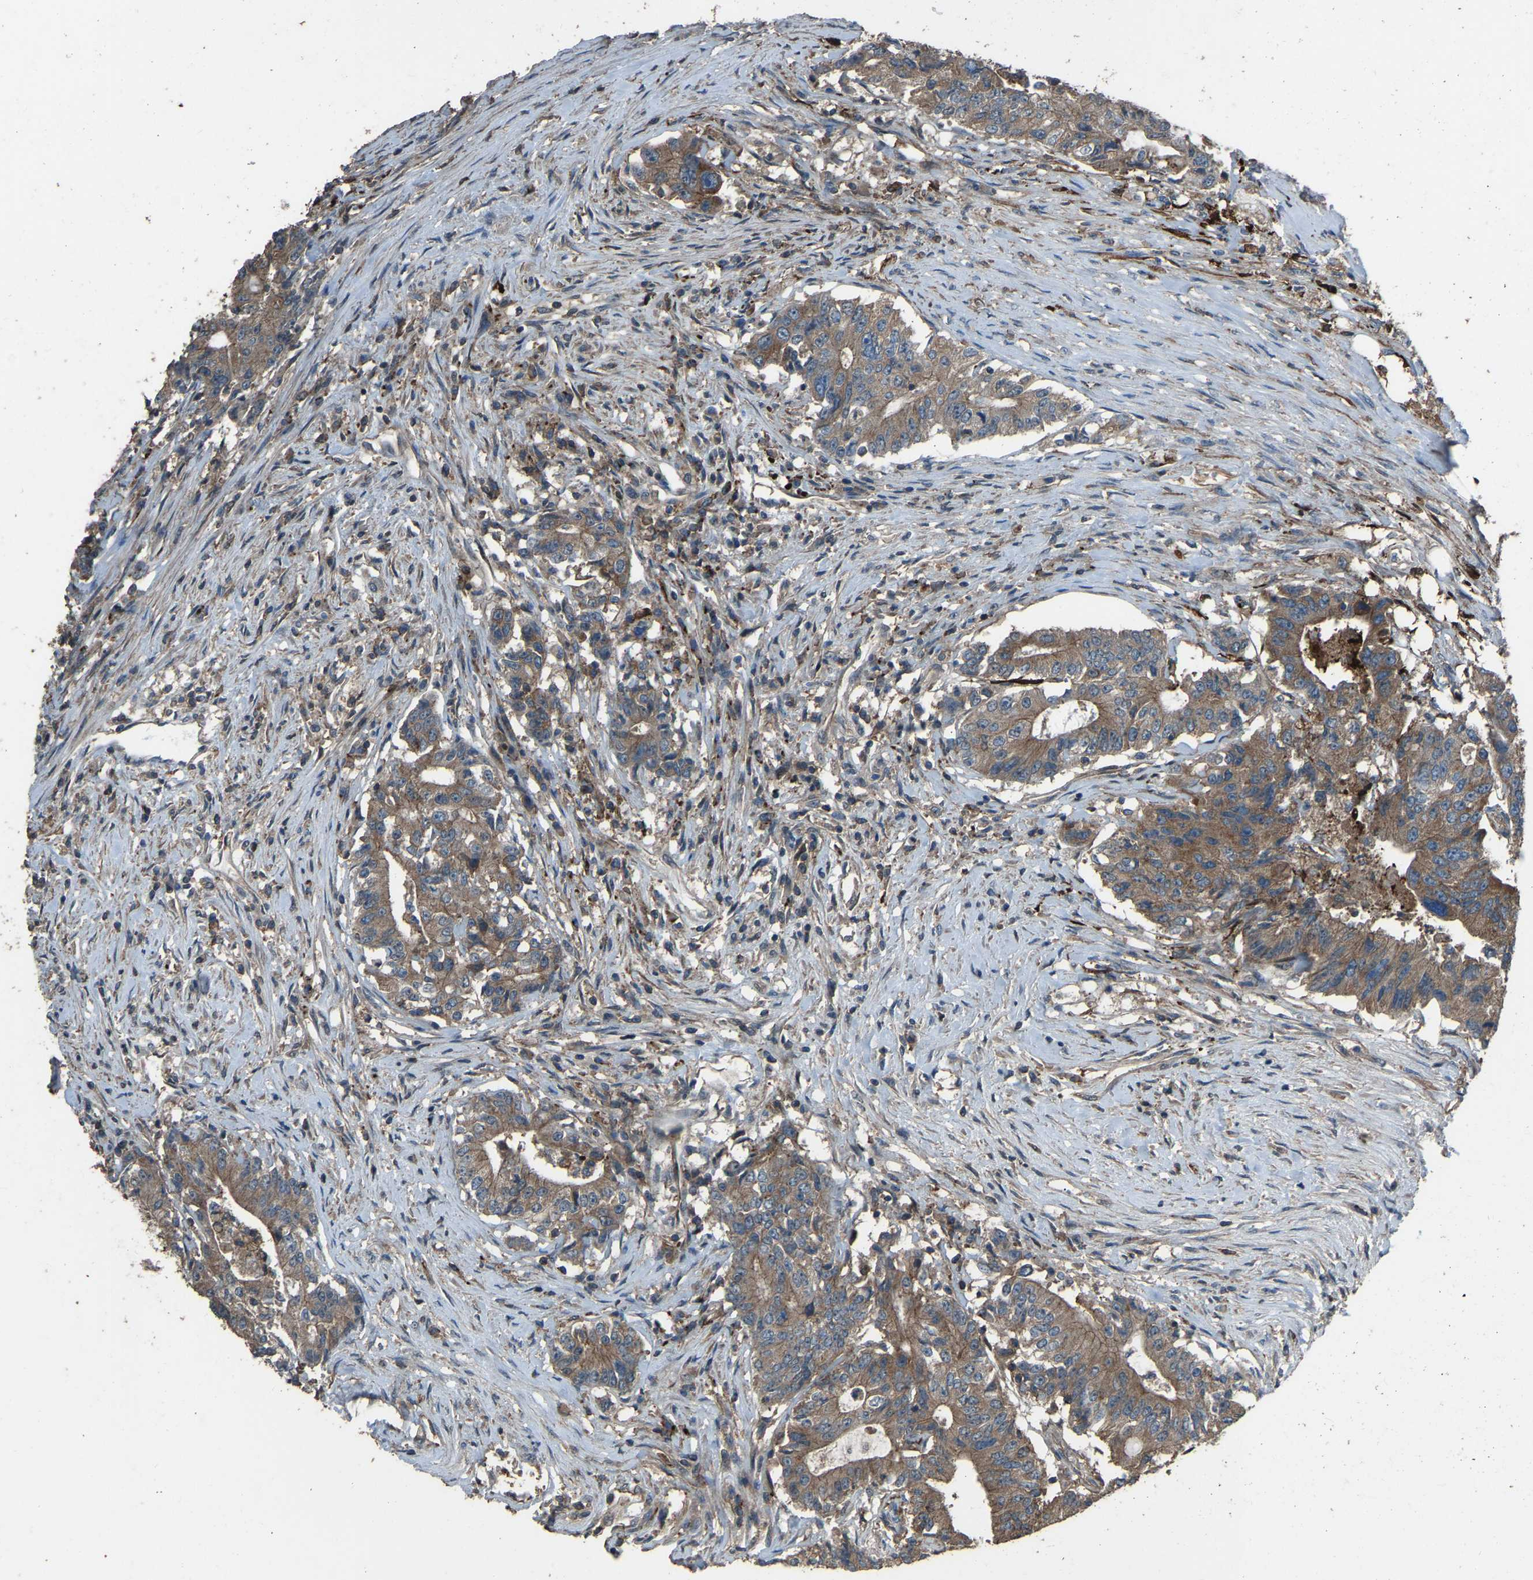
{"staining": {"intensity": "moderate", "quantity": ">75%", "location": "cytoplasmic/membranous"}, "tissue": "colorectal cancer", "cell_type": "Tumor cells", "image_type": "cancer", "snomed": [{"axis": "morphology", "description": "Adenocarcinoma, NOS"}, {"axis": "topography", "description": "Colon"}], "caption": "Tumor cells demonstrate medium levels of moderate cytoplasmic/membranous expression in approximately >75% of cells in colorectal cancer (adenocarcinoma). (DAB IHC with brightfield microscopy, high magnification).", "gene": "SLC4A2", "patient": {"sex": "female", "age": 77}}